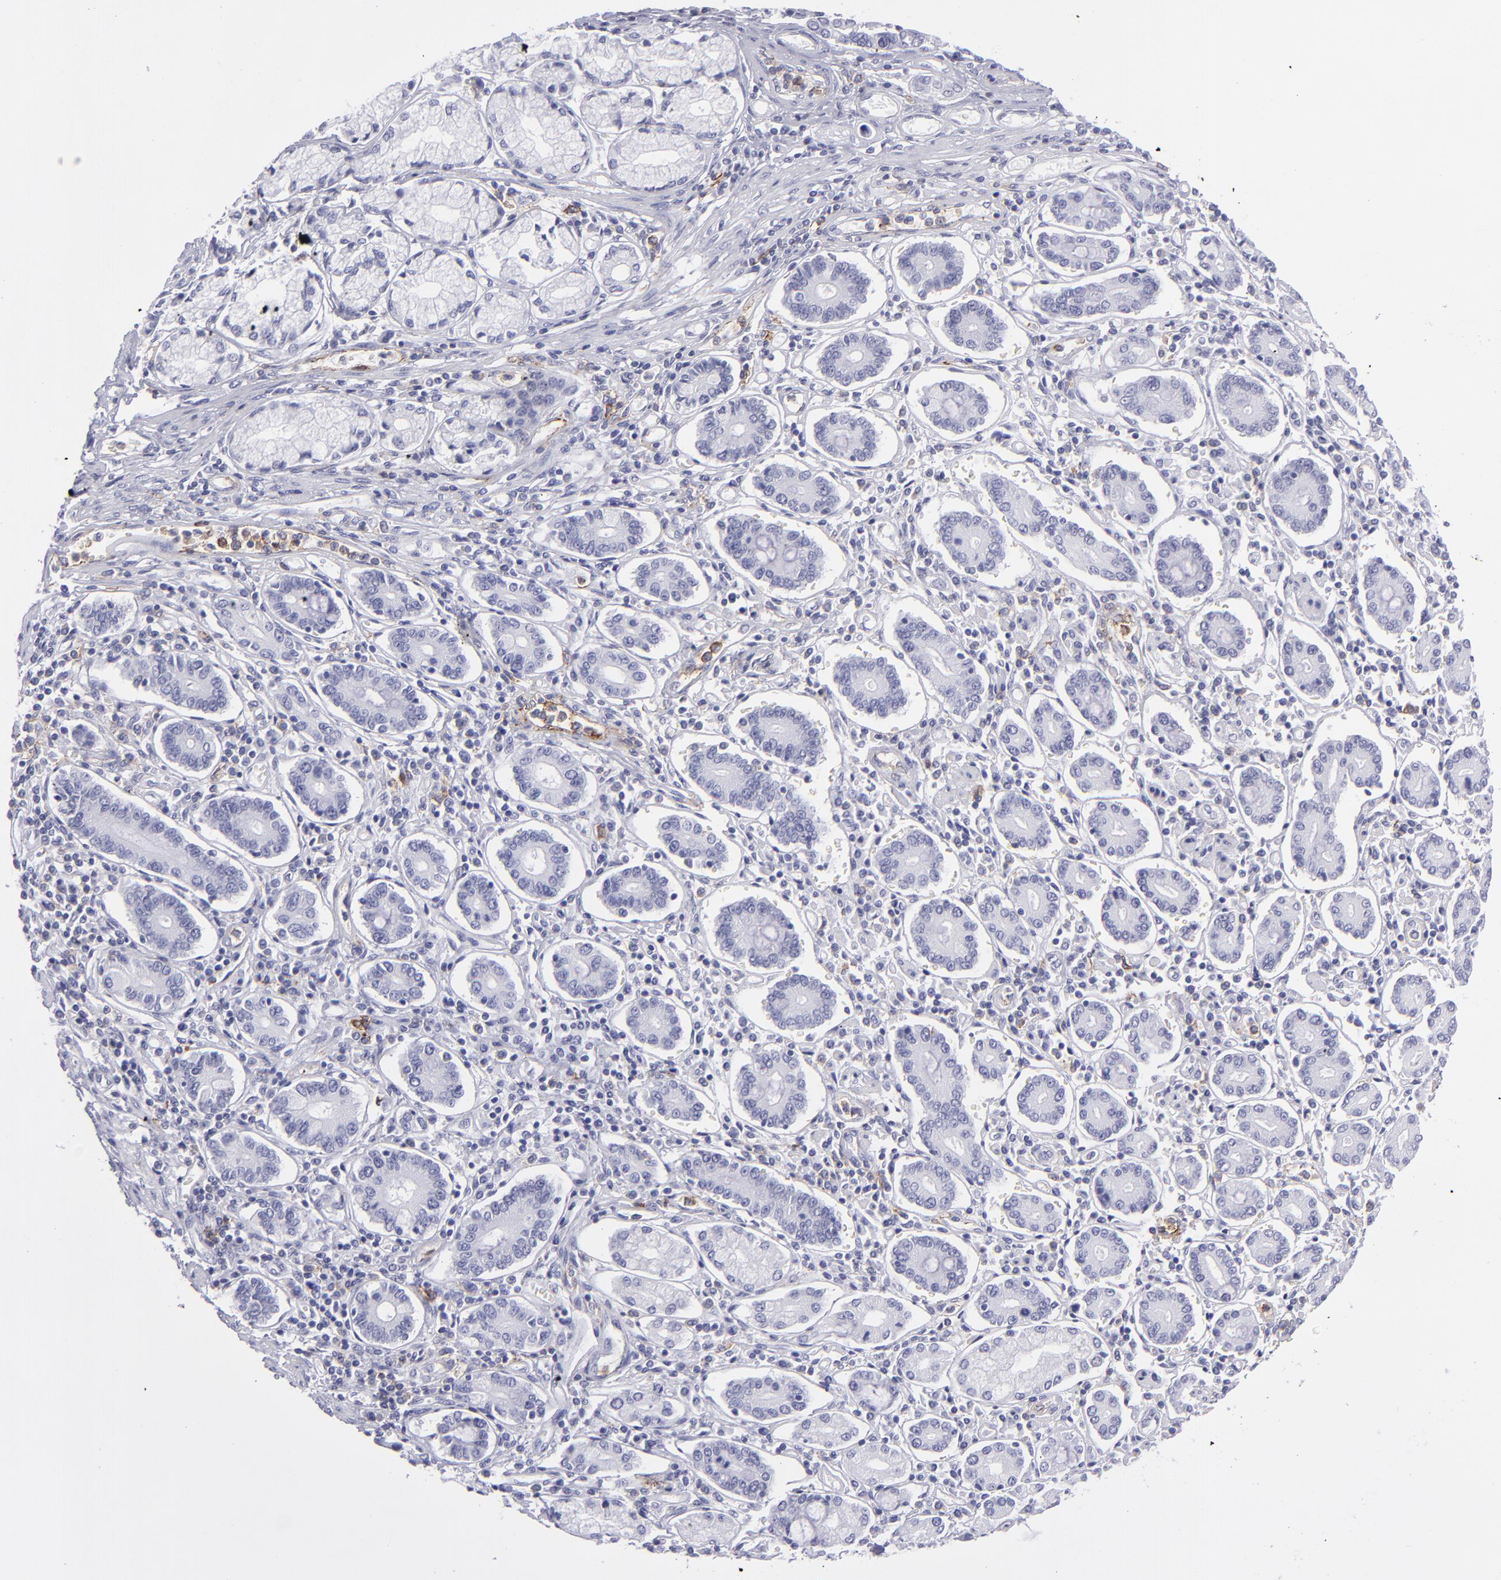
{"staining": {"intensity": "negative", "quantity": "none", "location": "none"}, "tissue": "pancreatic cancer", "cell_type": "Tumor cells", "image_type": "cancer", "snomed": [{"axis": "morphology", "description": "Adenocarcinoma, NOS"}, {"axis": "topography", "description": "Pancreas"}], "caption": "Histopathology image shows no protein expression in tumor cells of pancreatic cancer tissue.", "gene": "SELPLG", "patient": {"sex": "female", "age": 57}}